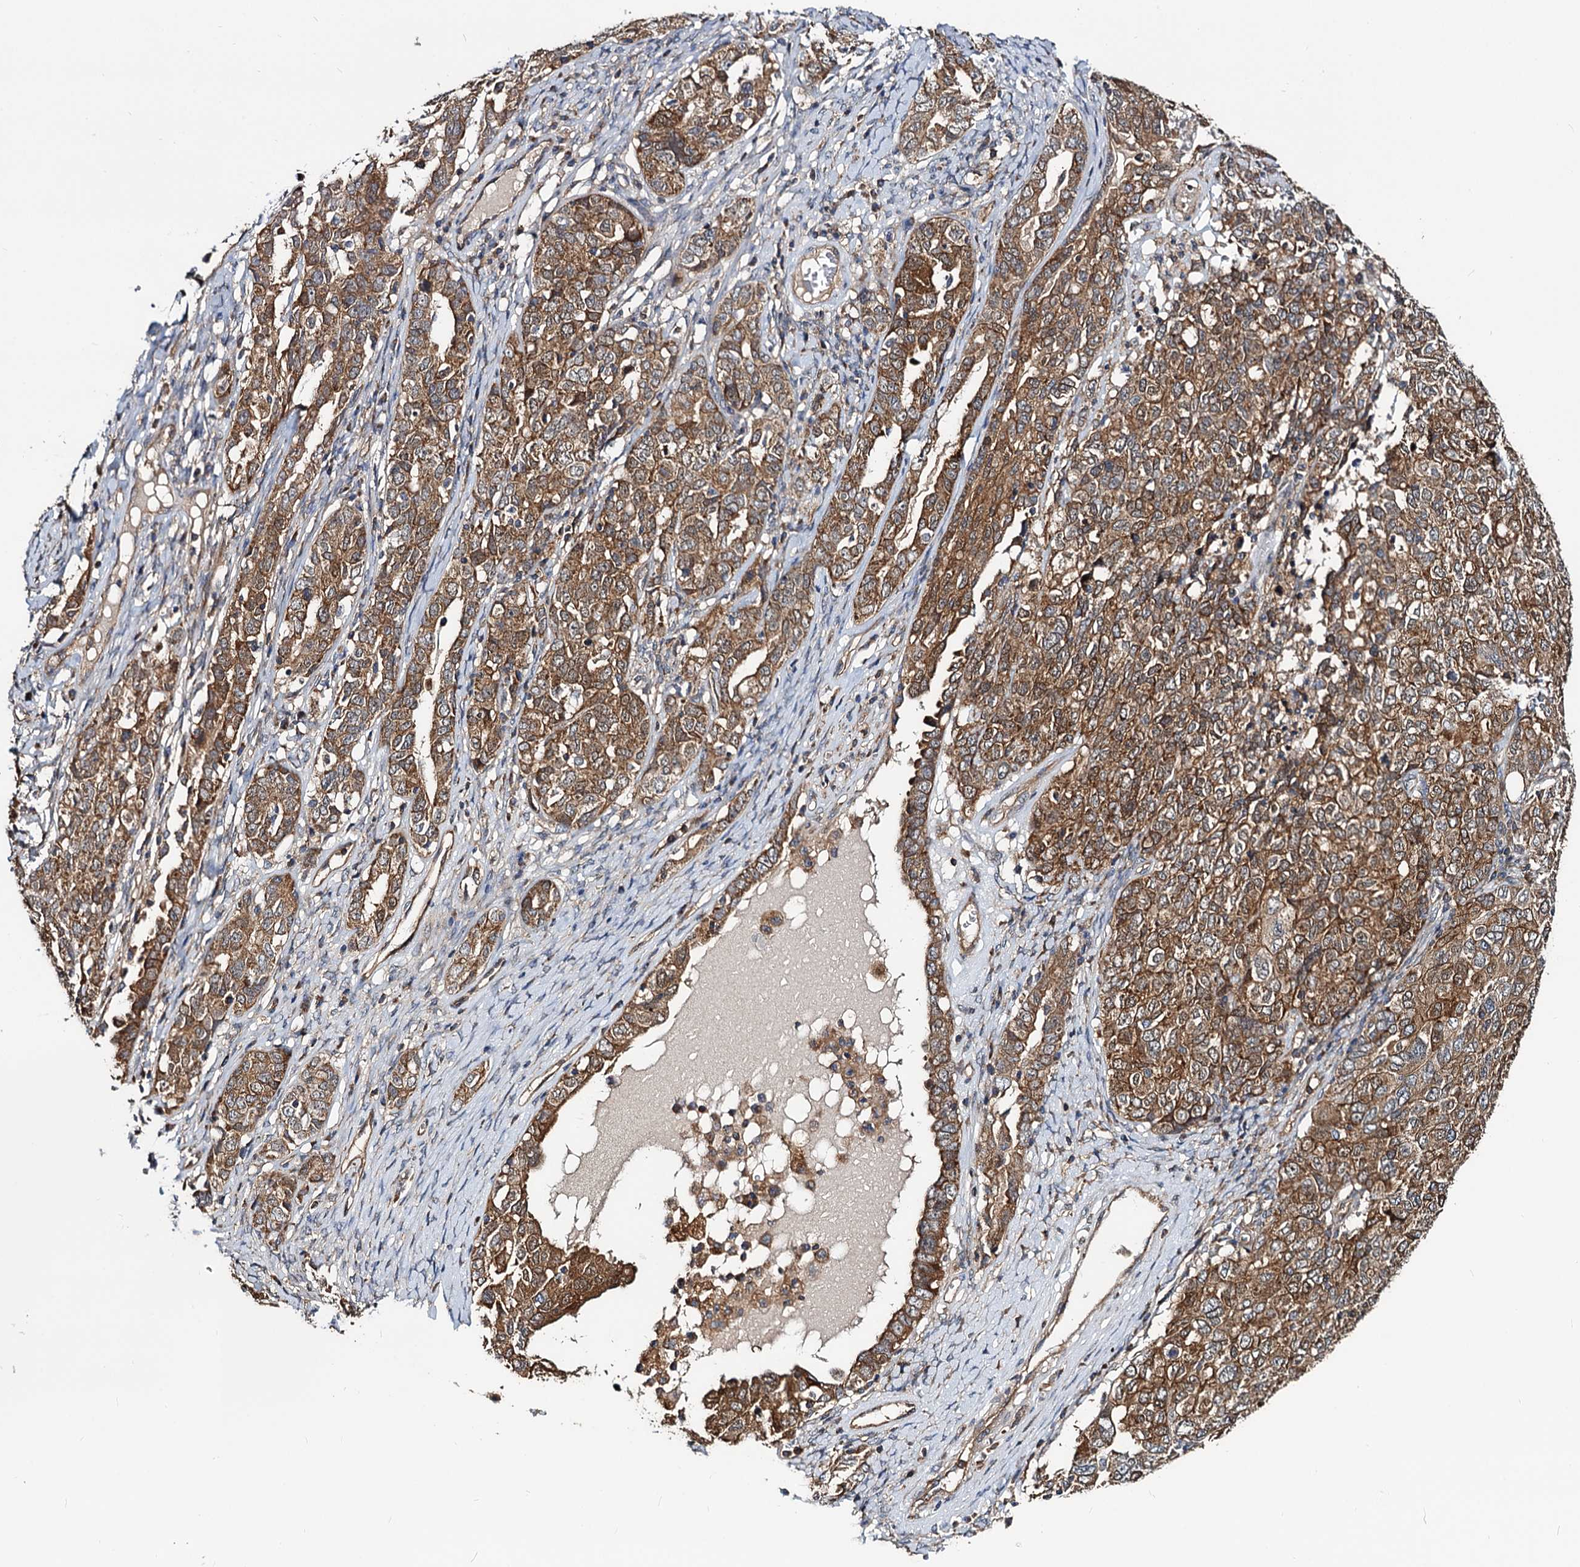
{"staining": {"intensity": "moderate", "quantity": ">75%", "location": "cytoplasmic/membranous"}, "tissue": "ovarian cancer", "cell_type": "Tumor cells", "image_type": "cancer", "snomed": [{"axis": "morphology", "description": "Carcinoma, endometroid"}, {"axis": "topography", "description": "Ovary"}], "caption": "IHC image of ovarian cancer (endometroid carcinoma) stained for a protein (brown), which shows medium levels of moderate cytoplasmic/membranous positivity in approximately >75% of tumor cells.", "gene": "IDI1", "patient": {"sex": "female", "age": 62}}